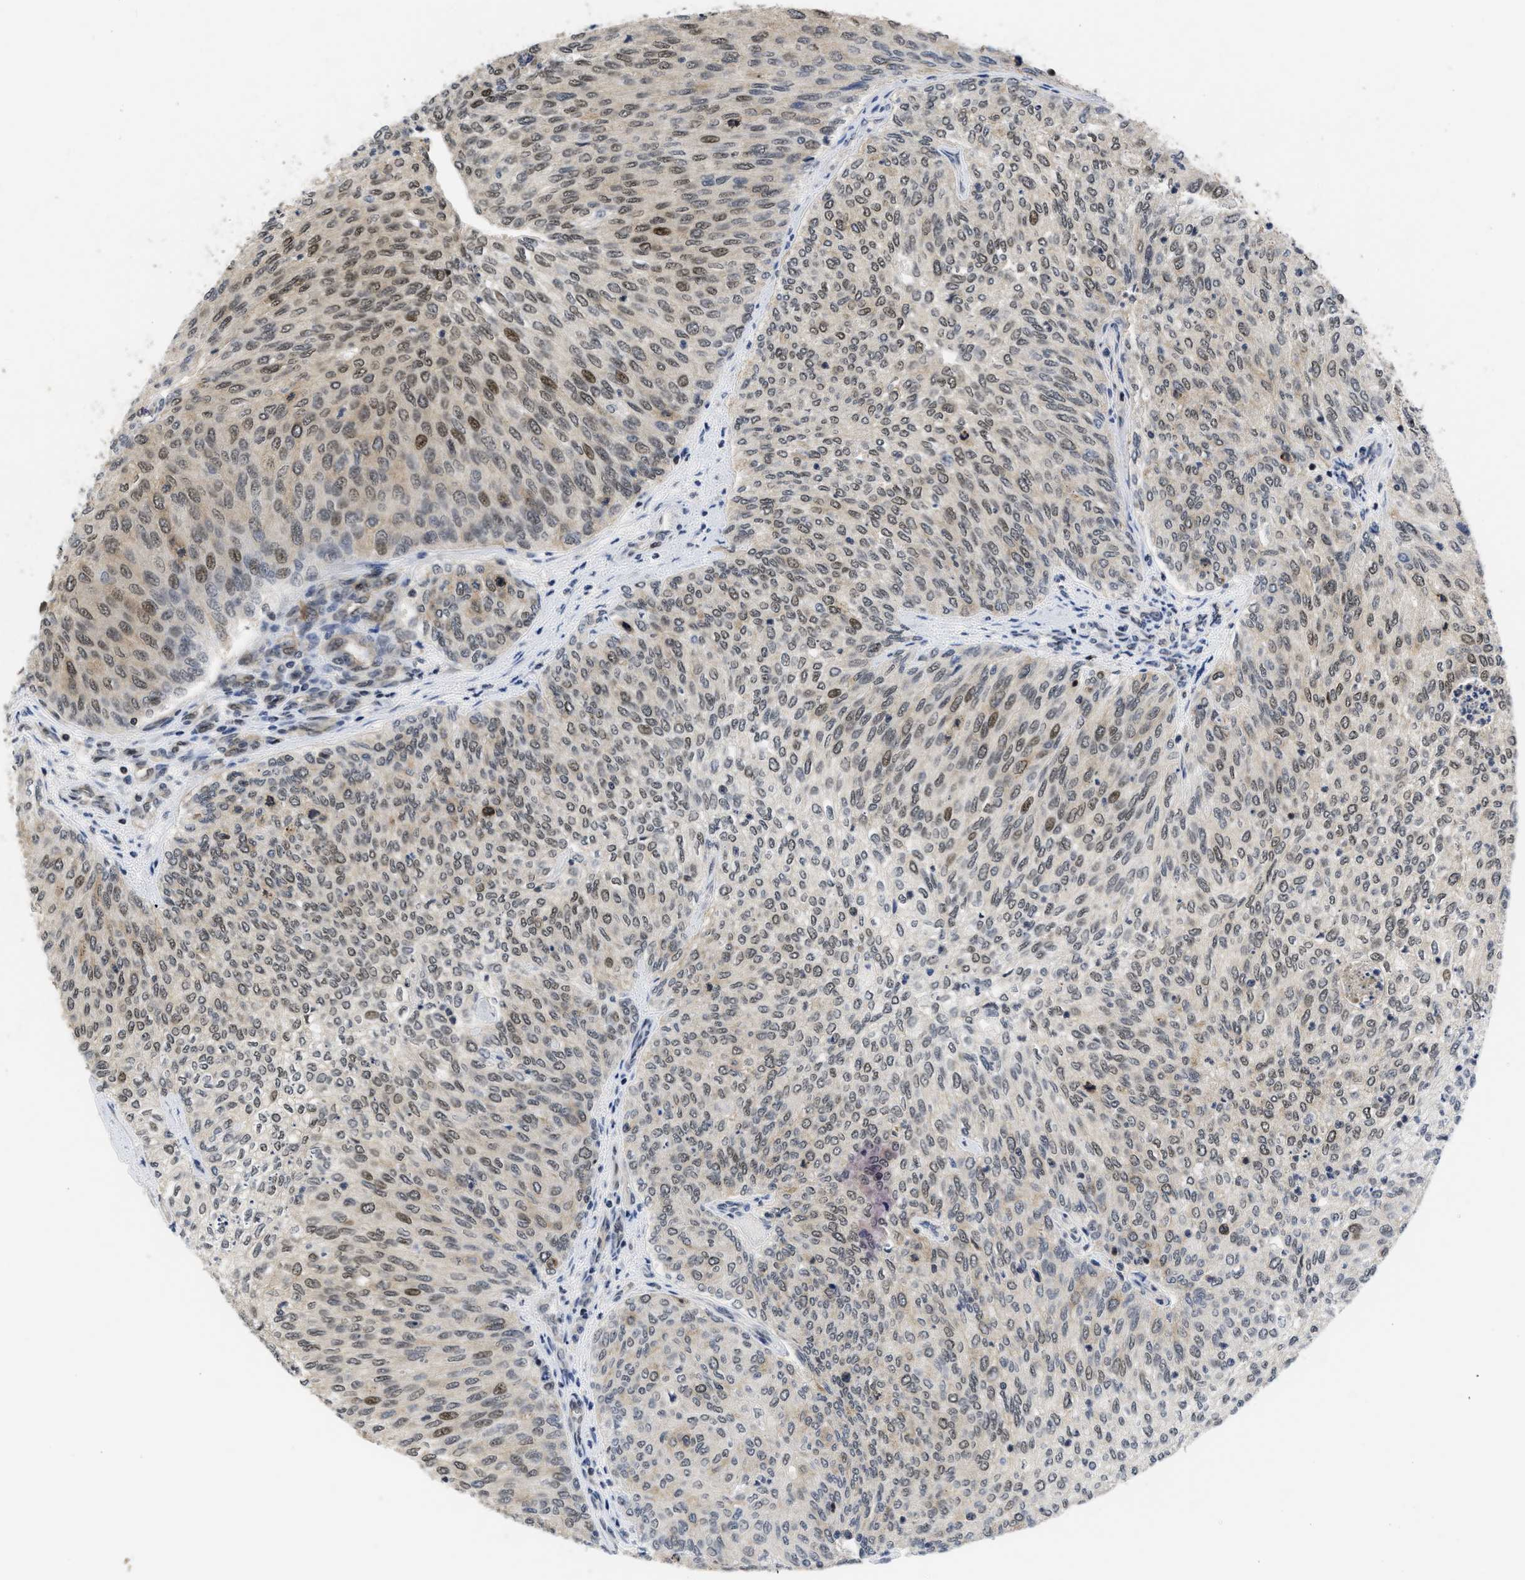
{"staining": {"intensity": "moderate", "quantity": "<25%", "location": "nuclear"}, "tissue": "urothelial cancer", "cell_type": "Tumor cells", "image_type": "cancer", "snomed": [{"axis": "morphology", "description": "Urothelial carcinoma, Low grade"}, {"axis": "topography", "description": "Urinary bladder"}], "caption": "Immunohistochemical staining of urothelial carcinoma (low-grade) exhibits low levels of moderate nuclear protein staining in approximately <25% of tumor cells. The protein of interest is shown in brown color, while the nuclei are stained blue.", "gene": "HIF1A", "patient": {"sex": "female", "age": 79}}